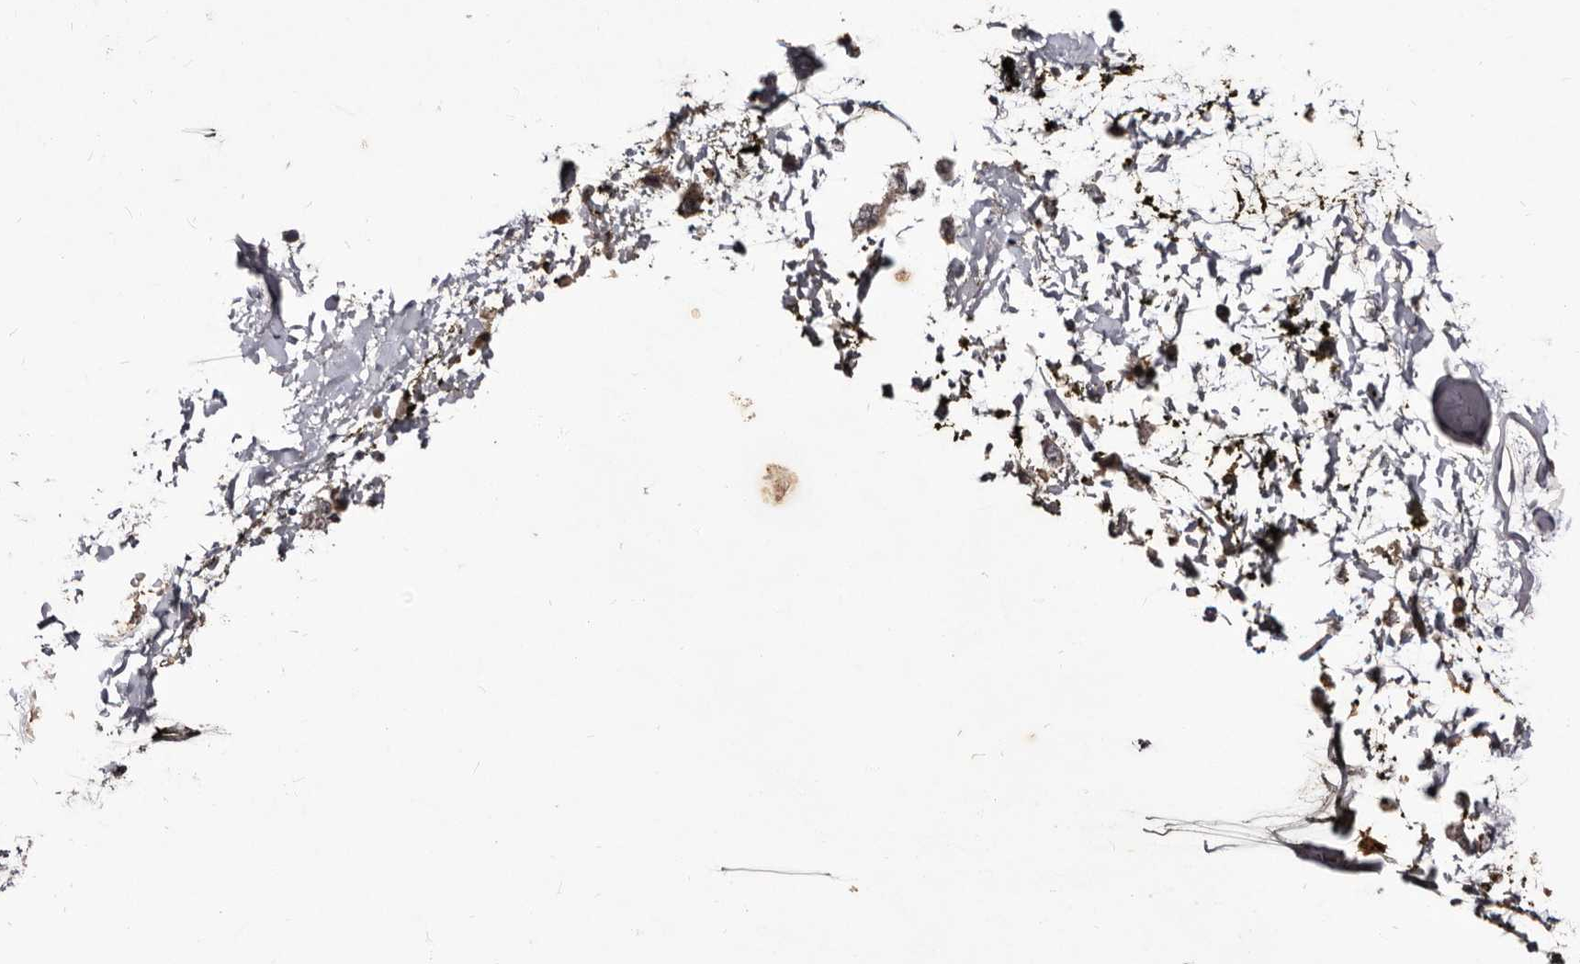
{"staining": {"intensity": "moderate", "quantity": ">75%", "location": "nuclear"}, "tissue": "adipose tissue", "cell_type": "Adipocytes", "image_type": "normal", "snomed": [{"axis": "morphology", "description": "Normal tissue, NOS"}, {"axis": "topography", "description": "Adipose tissue"}, {"axis": "topography", "description": "Vascular tissue"}, {"axis": "topography", "description": "Peripheral nerve tissue"}], "caption": "Adipose tissue stained with DAB immunohistochemistry (IHC) reveals medium levels of moderate nuclear positivity in about >75% of adipocytes. (Stains: DAB (3,3'-diaminobenzidine) in brown, nuclei in blue, Microscopy: brightfield microscopy at high magnification).", "gene": "LANCL2", "patient": {"sex": "male", "age": 25}}